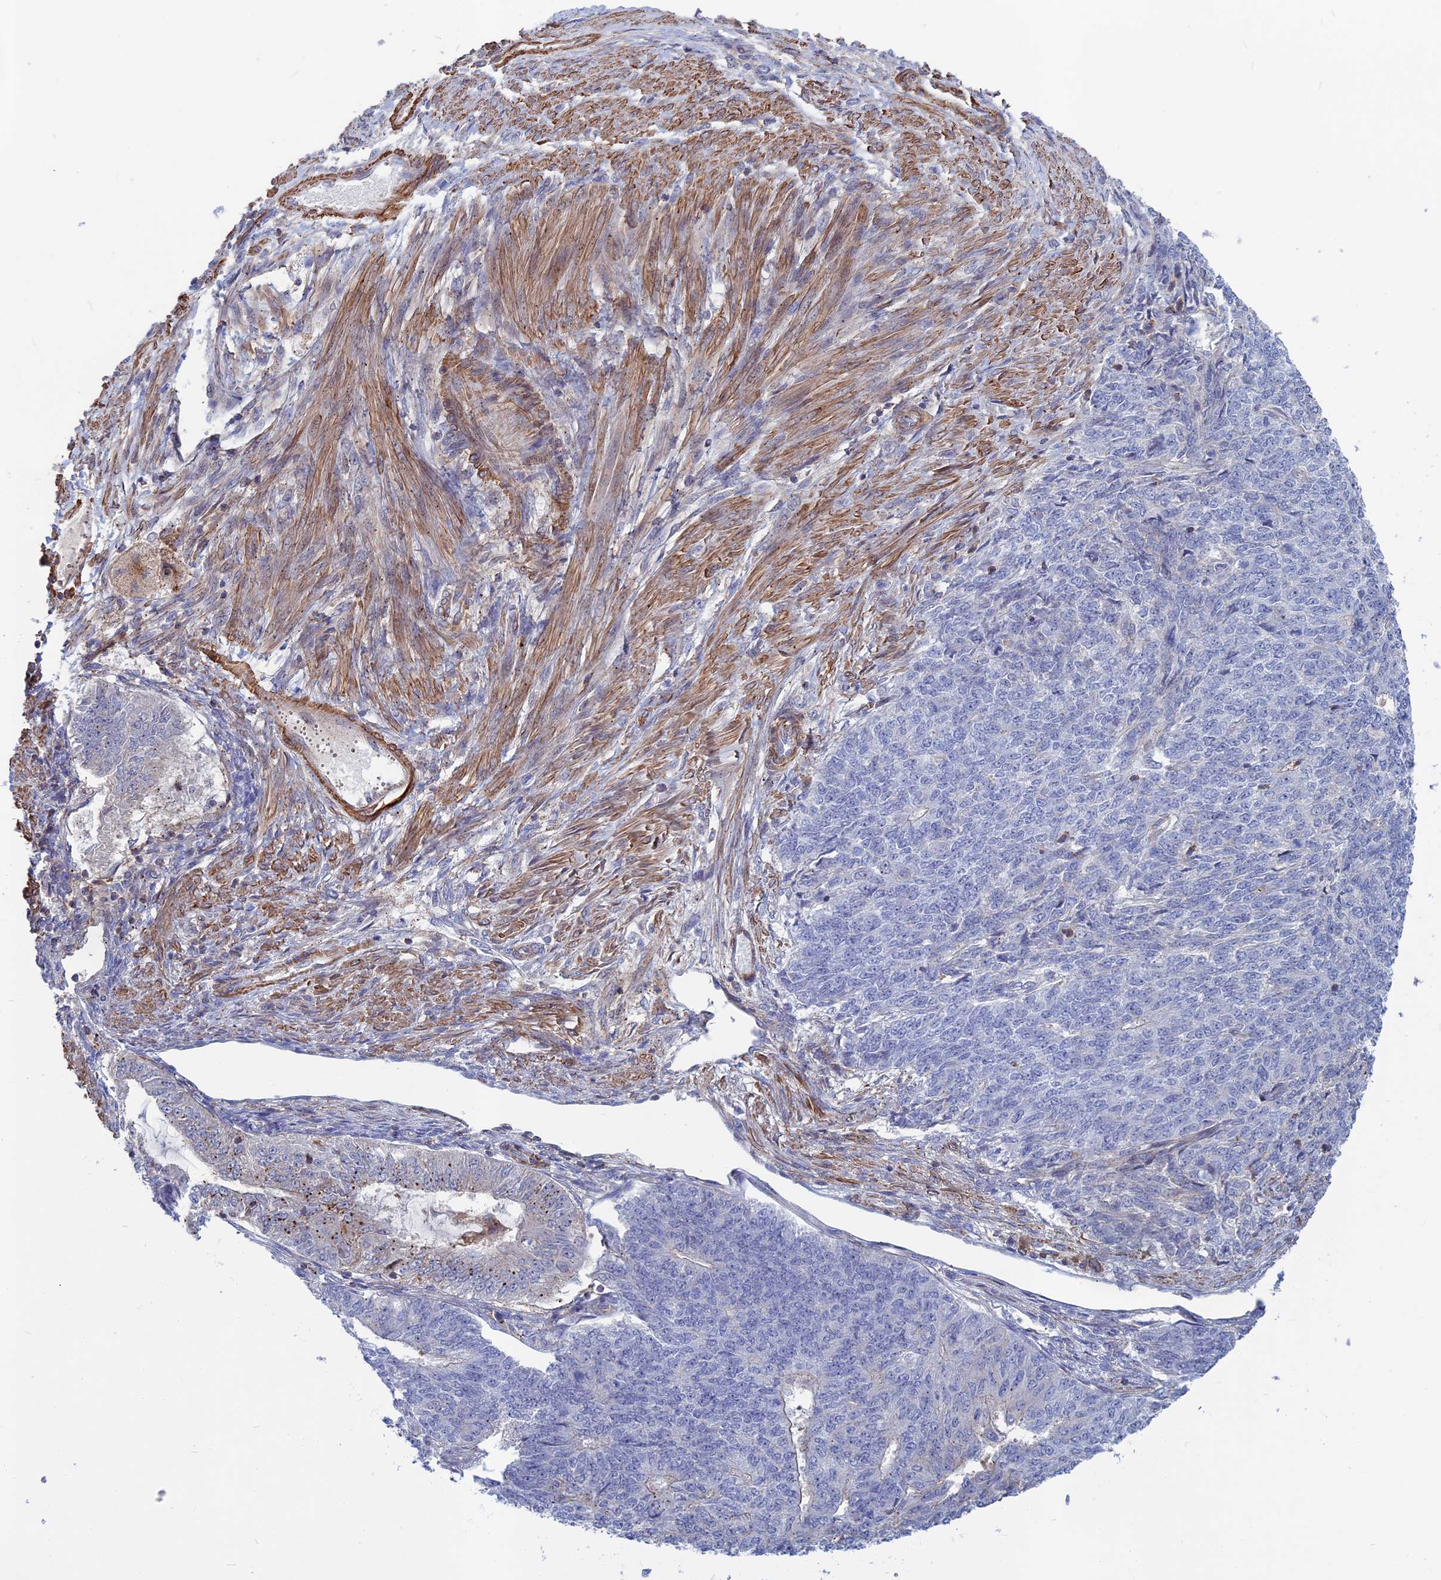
{"staining": {"intensity": "negative", "quantity": "none", "location": "none"}, "tissue": "endometrial cancer", "cell_type": "Tumor cells", "image_type": "cancer", "snomed": [{"axis": "morphology", "description": "Adenocarcinoma, NOS"}, {"axis": "topography", "description": "Endometrium"}], "caption": "Histopathology image shows no protein expression in tumor cells of endometrial cancer tissue.", "gene": "LYPD5", "patient": {"sex": "female", "age": 32}}